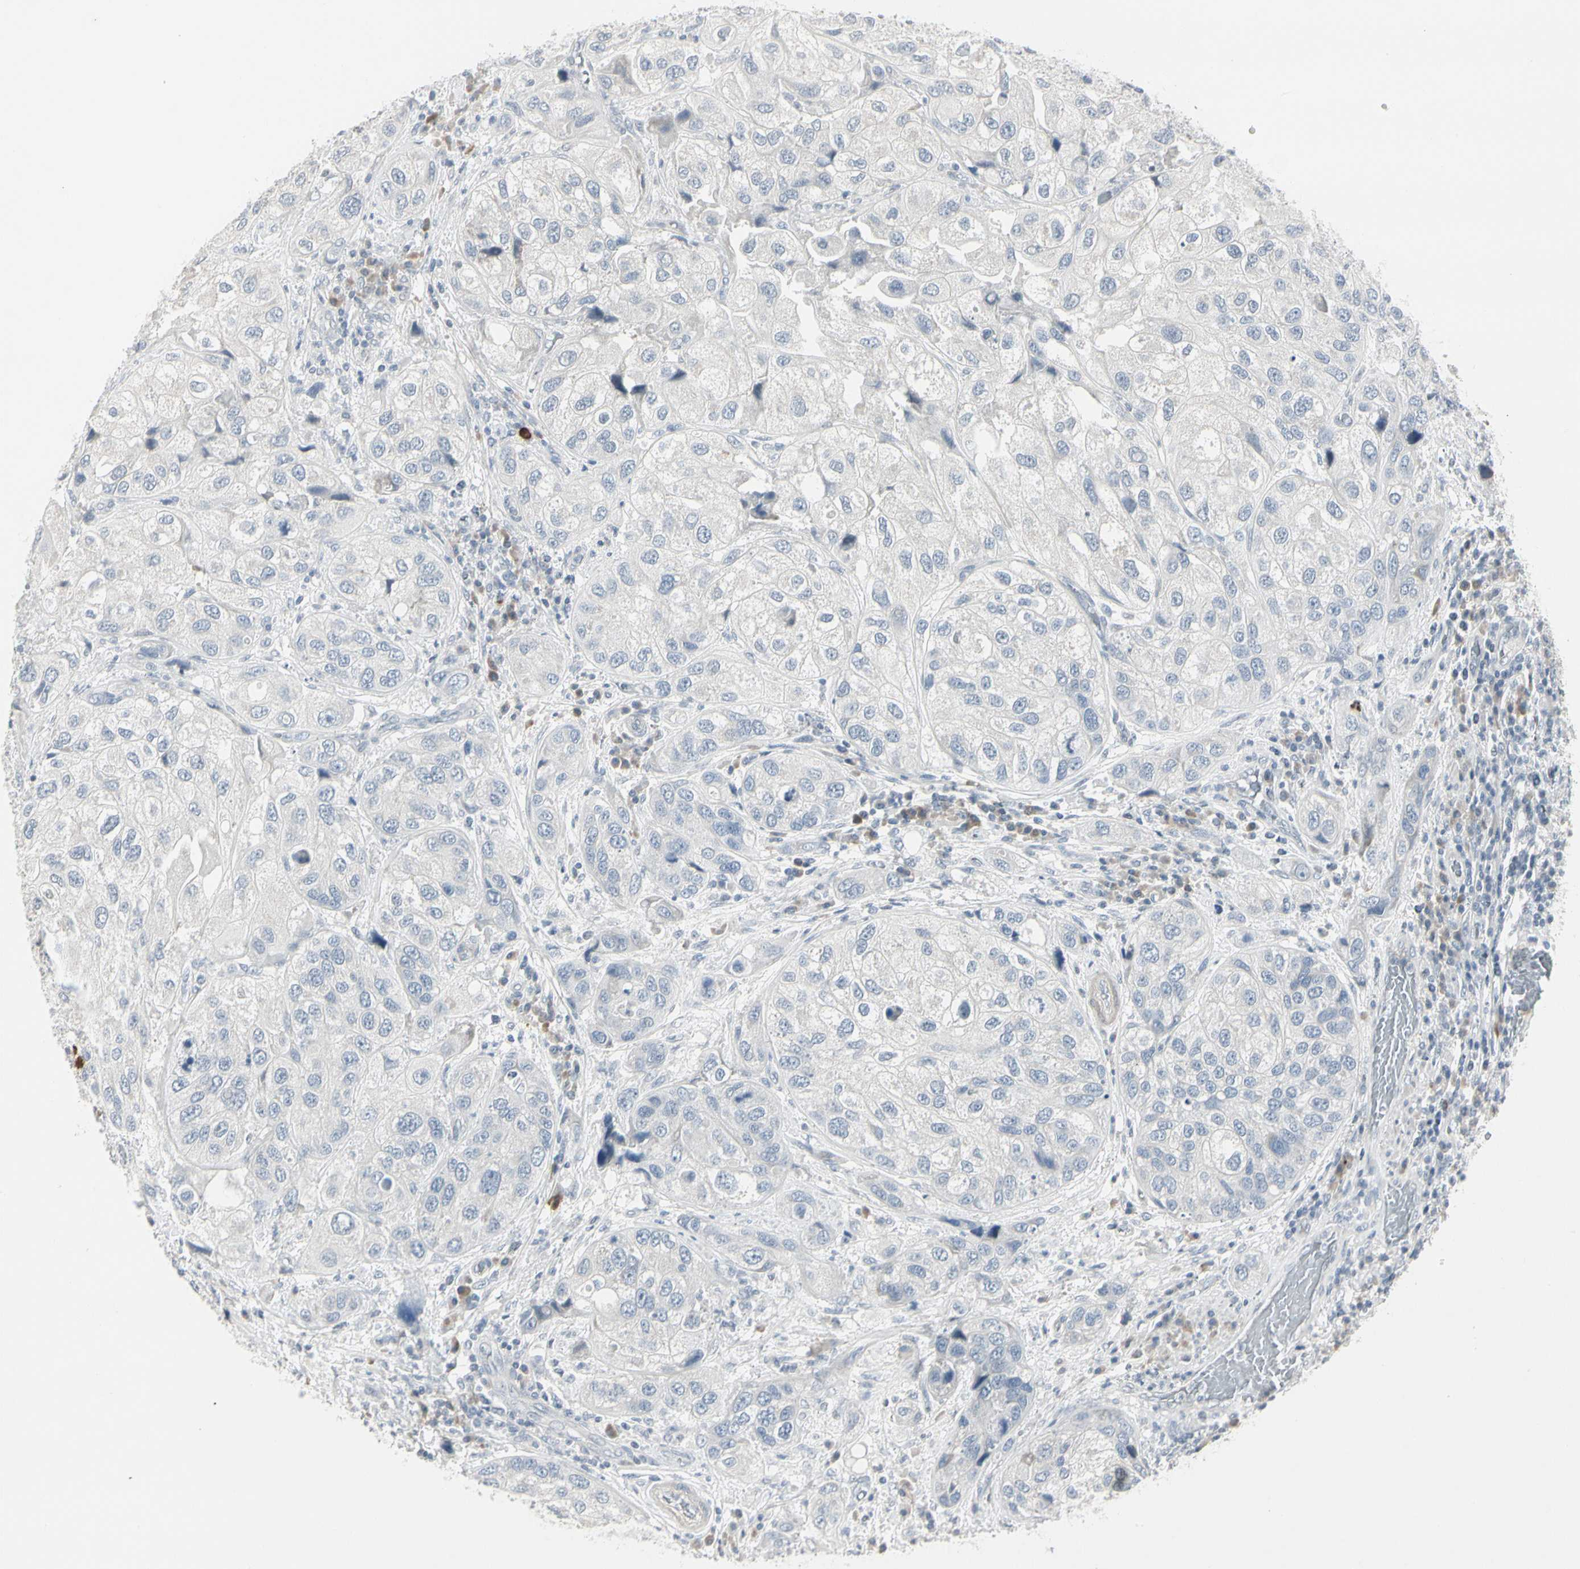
{"staining": {"intensity": "negative", "quantity": "none", "location": "none"}, "tissue": "urothelial cancer", "cell_type": "Tumor cells", "image_type": "cancer", "snomed": [{"axis": "morphology", "description": "Urothelial carcinoma, High grade"}, {"axis": "topography", "description": "Urinary bladder"}], "caption": "Immunohistochemical staining of human urothelial cancer displays no significant staining in tumor cells.", "gene": "DMPK", "patient": {"sex": "female", "age": 64}}